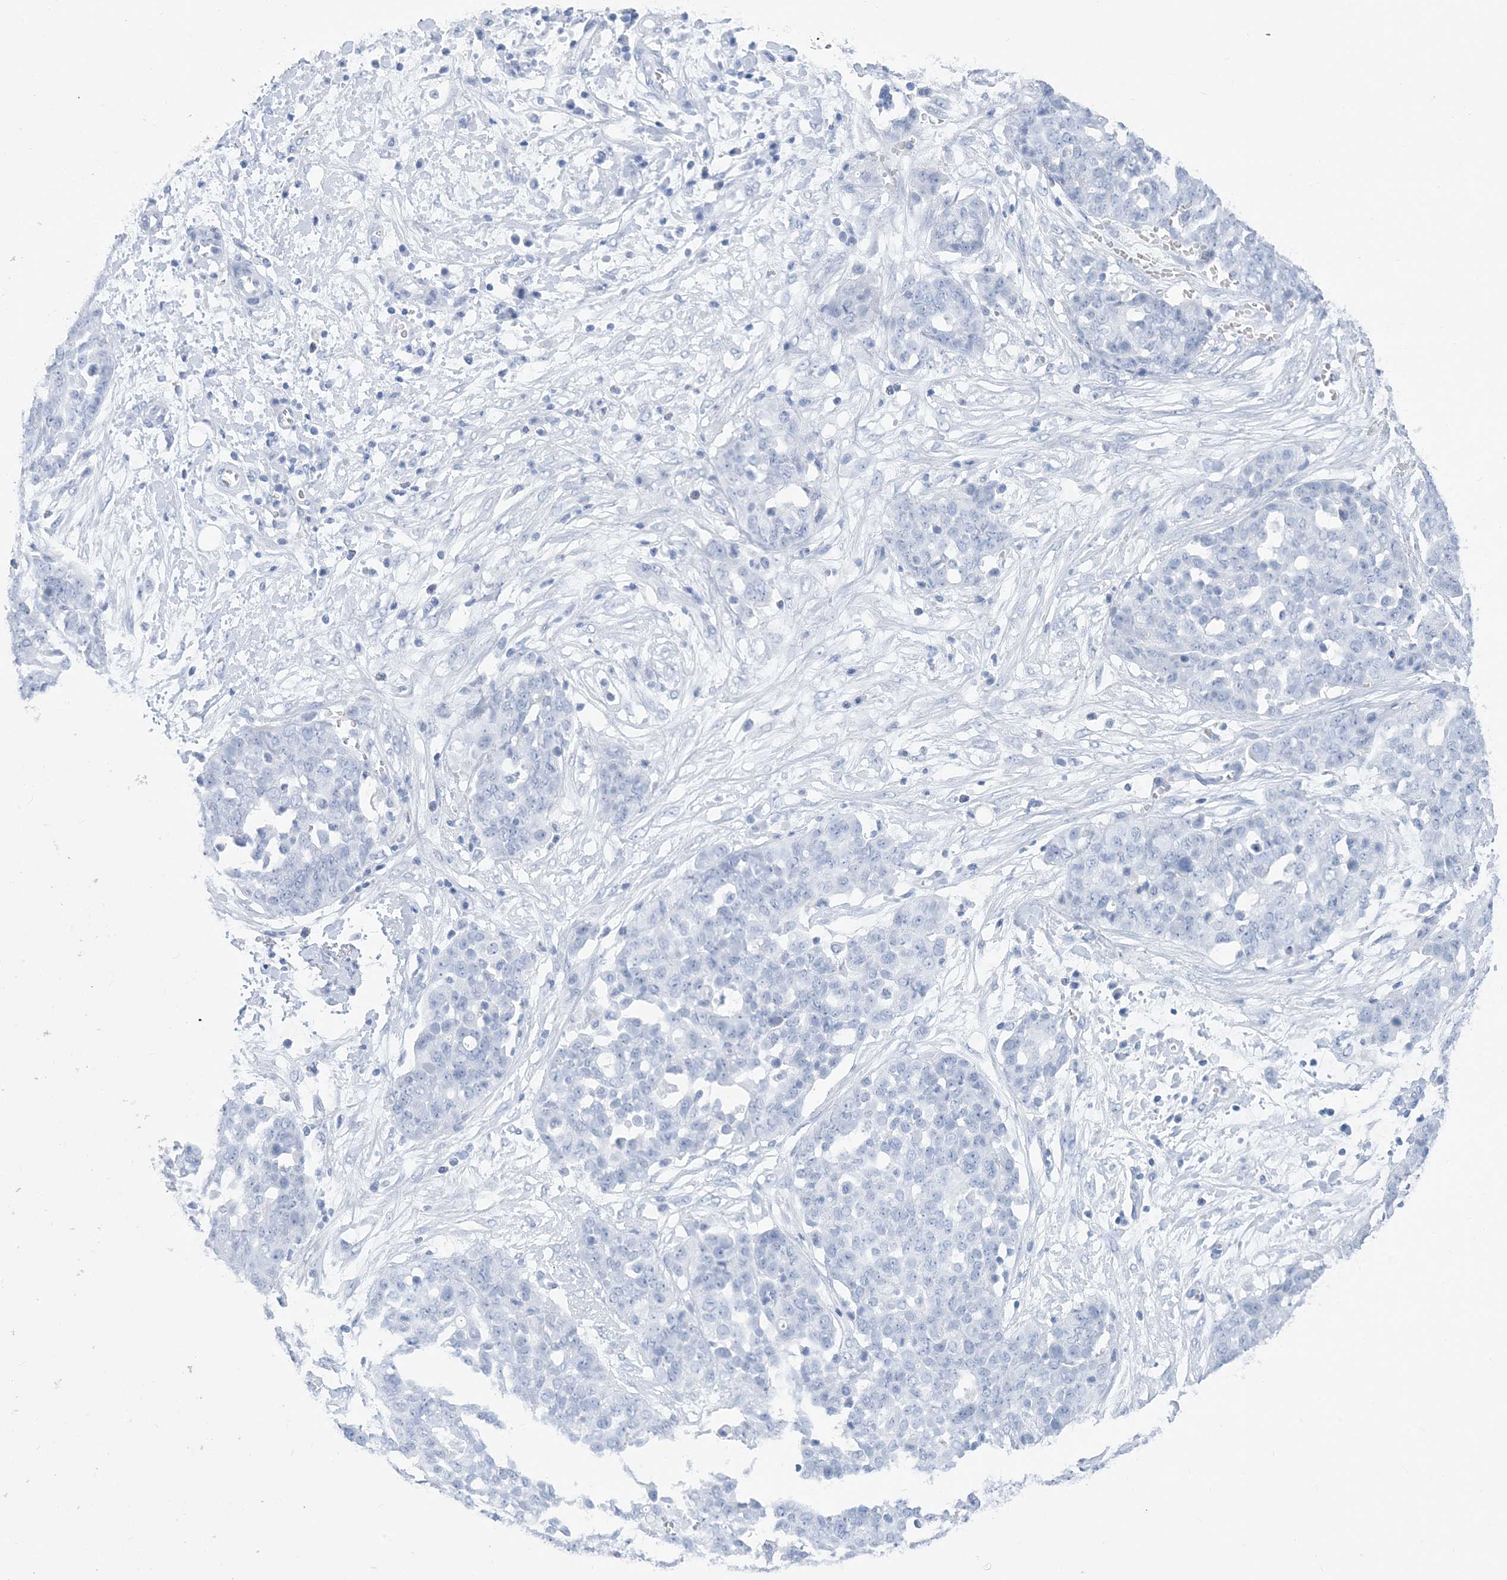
{"staining": {"intensity": "negative", "quantity": "none", "location": "none"}, "tissue": "ovarian cancer", "cell_type": "Tumor cells", "image_type": "cancer", "snomed": [{"axis": "morphology", "description": "Cystadenocarcinoma, serous, NOS"}, {"axis": "topography", "description": "Soft tissue"}, {"axis": "topography", "description": "Ovary"}], "caption": "There is no significant positivity in tumor cells of serous cystadenocarcinoma (ovarian).", "gene": "SH3YL1", "patient": {"sex": "female", "age": 57}}